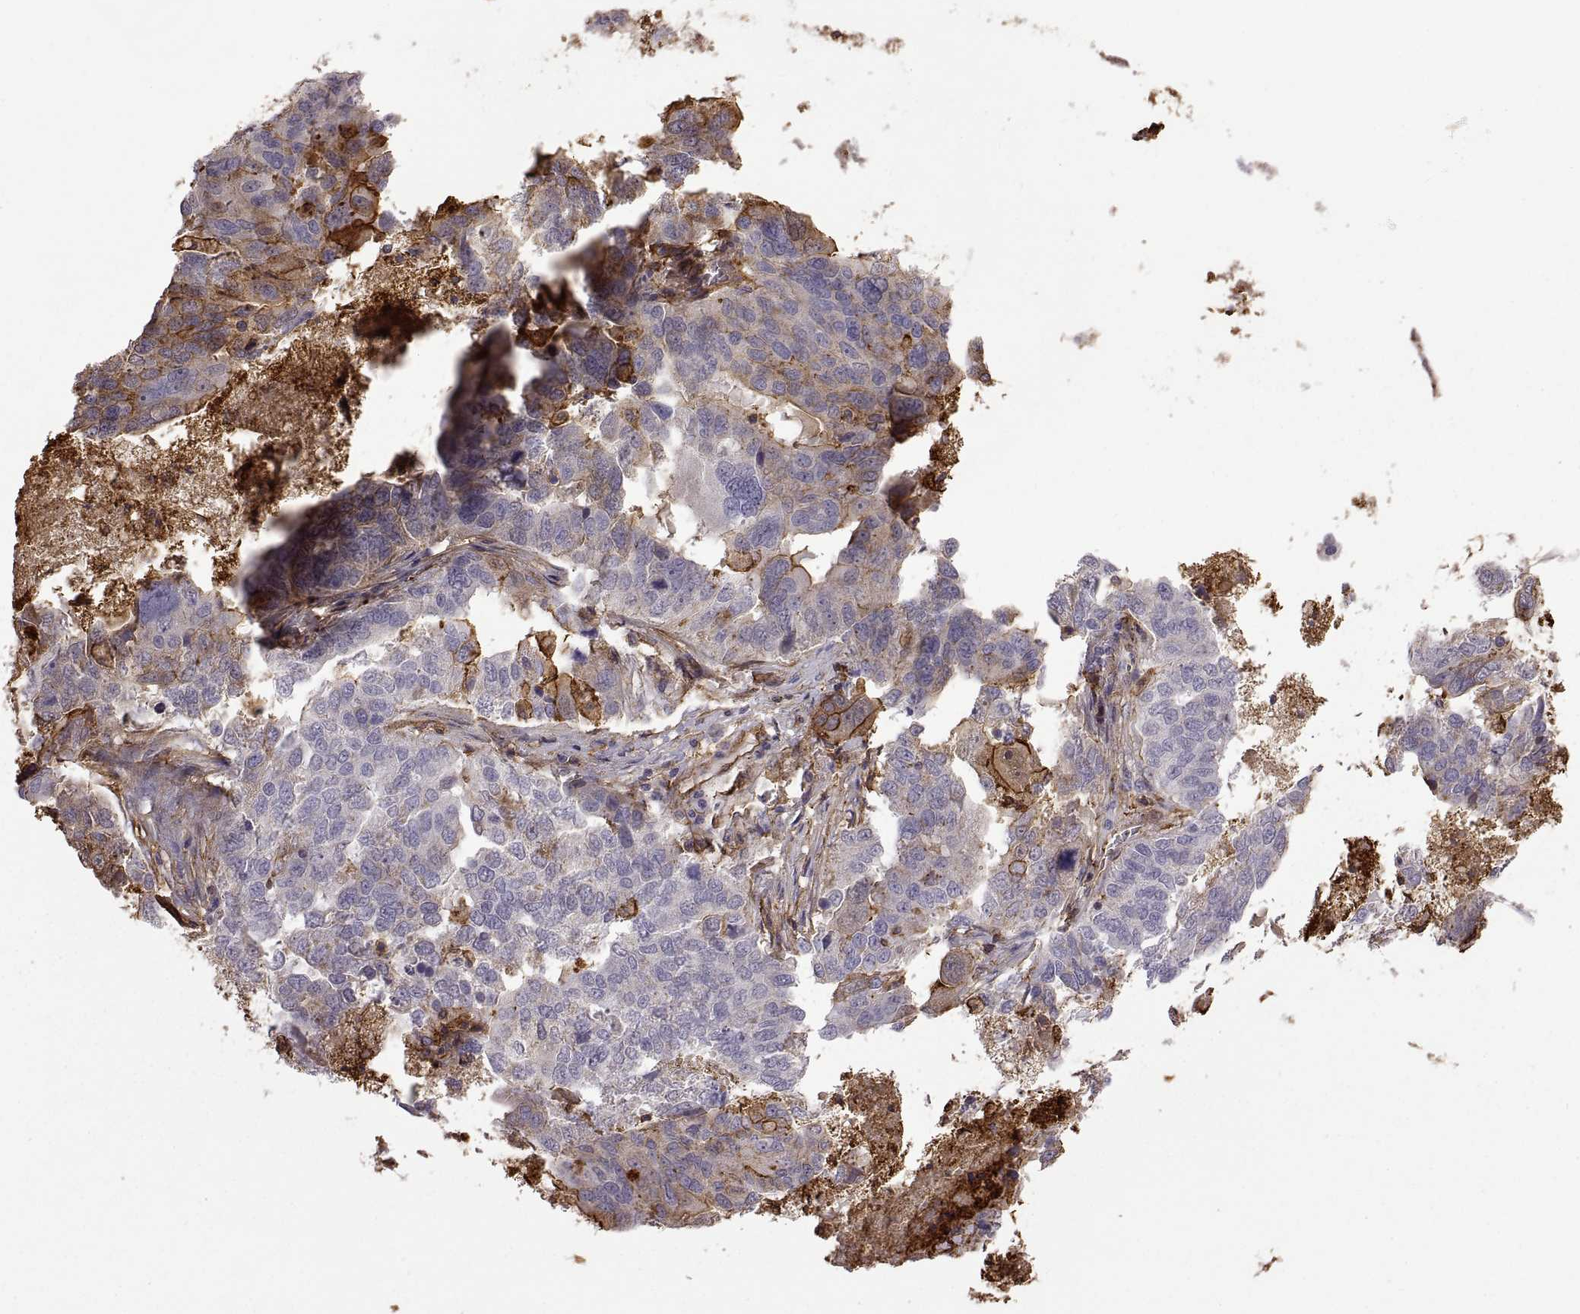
{"staining": {"intensity": "moderate", "quantity": "<25%", "location": "cytoplasmic/membranous"}, "tissue": "ovarian cancer", "cell_type": "Tumor cells", "image_type": "cancer", "snomed": [{"axis": "morphology", "description": "Carcinoma, endometroid"}, {"axis": "topography", "description": "Soft tissue"}, {"axis": "topography", "description": "Ovary"}], "caption": "This image exhibits ovarian cancer (endometroid carcinoma) stained with immunohistochemistry to label a protein in brown. The cytoplasmic/membranous of tumor cells show moderate positivity for the protein. Nuclei are counter-stained blue.", "gene": "S100A10", "patient": {"sex": "female", "age": 52}}